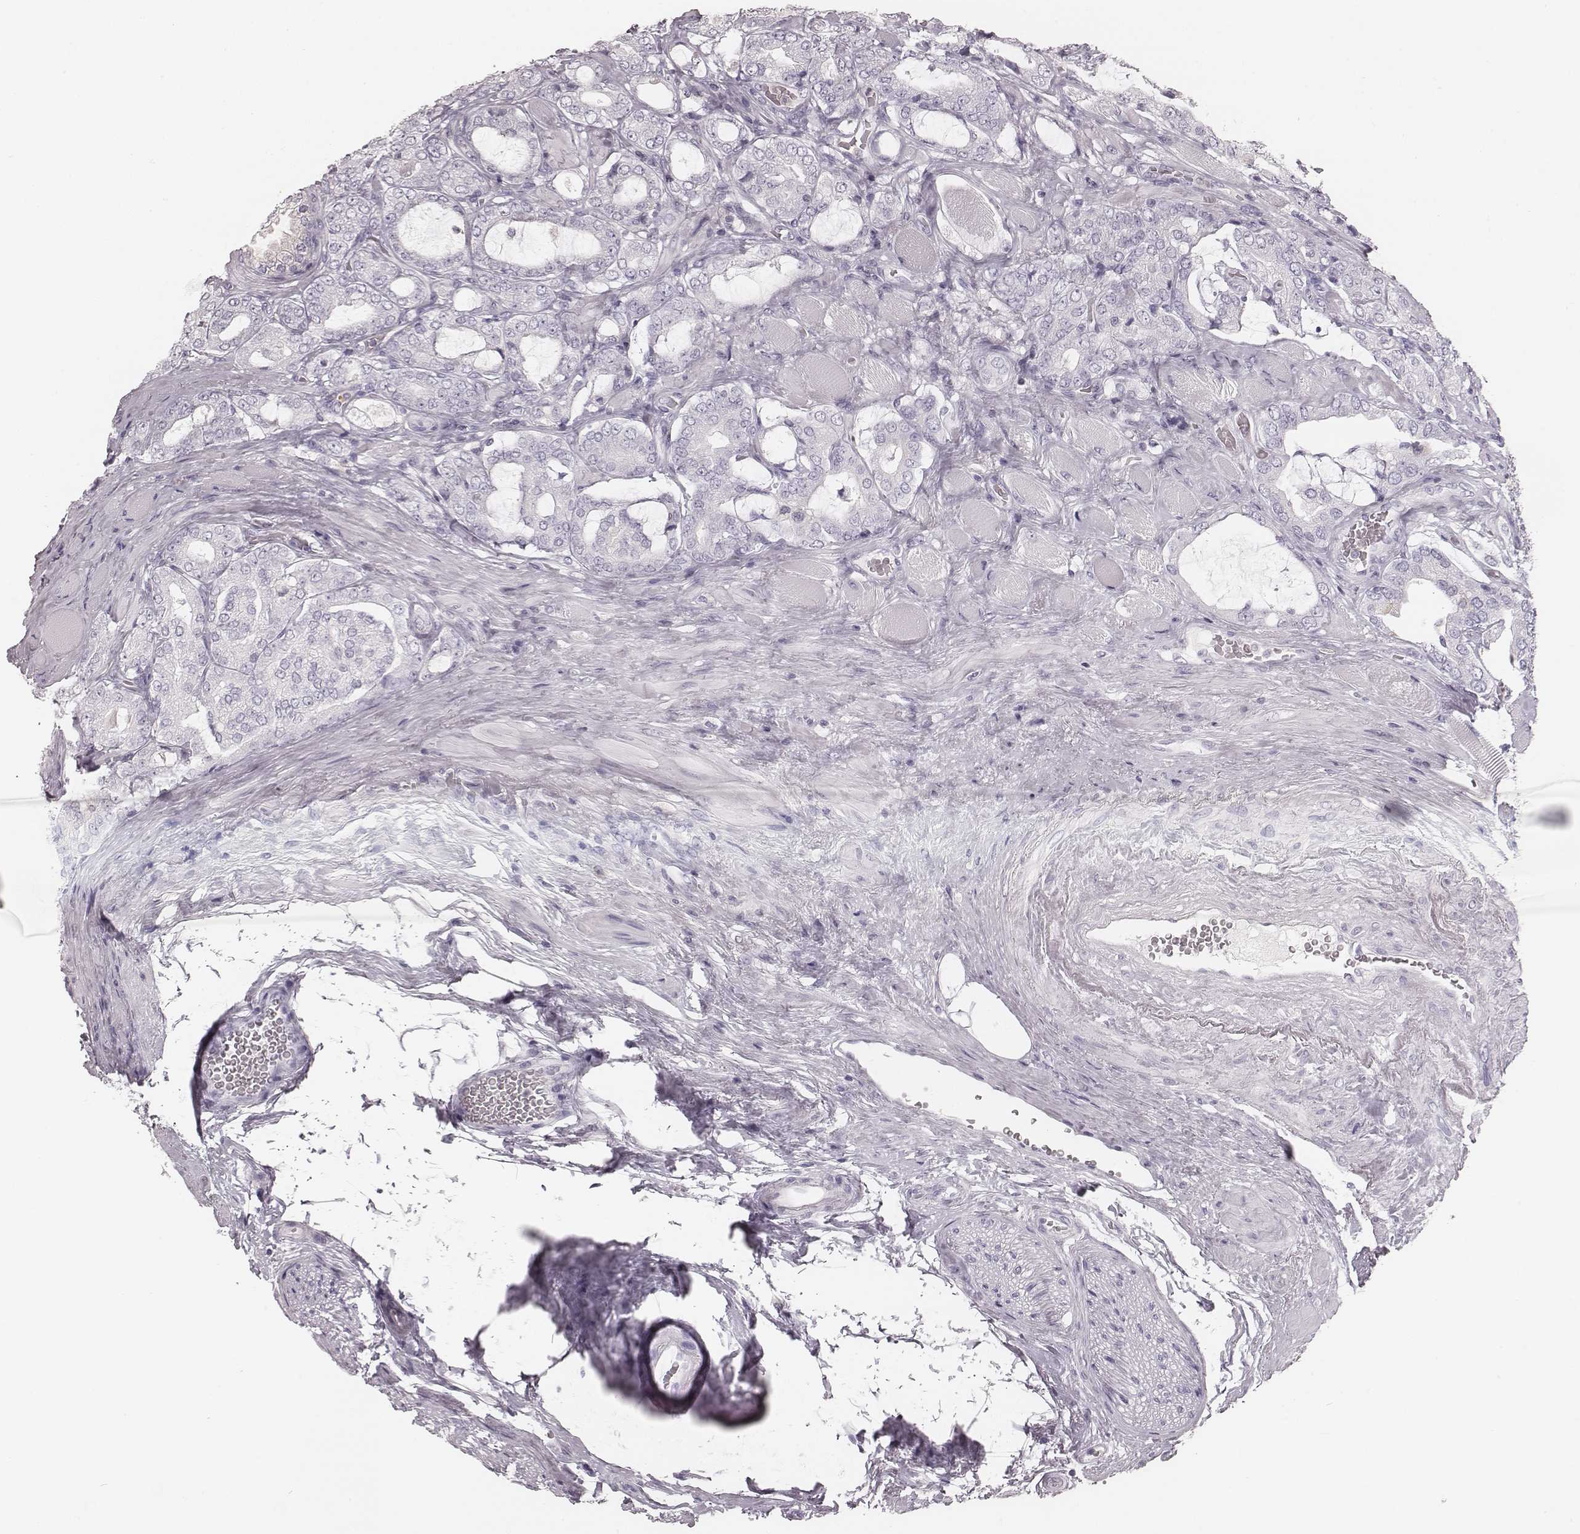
{"staining": {"intensity": "negative", "quantity": "none", "location": "none"}, "tissue": "prostate cancer", "cell_type": "Tumor cells", "image_type": "cancer", "snomed": [{"axis": "morphology", "description": "Adenocarcinoma, NOS"}, {"axis": "topography", "description": "Prostate"}], "caption": "There is no significant staining in tumor cells of prostate cancer (adenocarcinoma).", "gene": "ZNF365", "patient": {"sex": "male", "age": 64}}